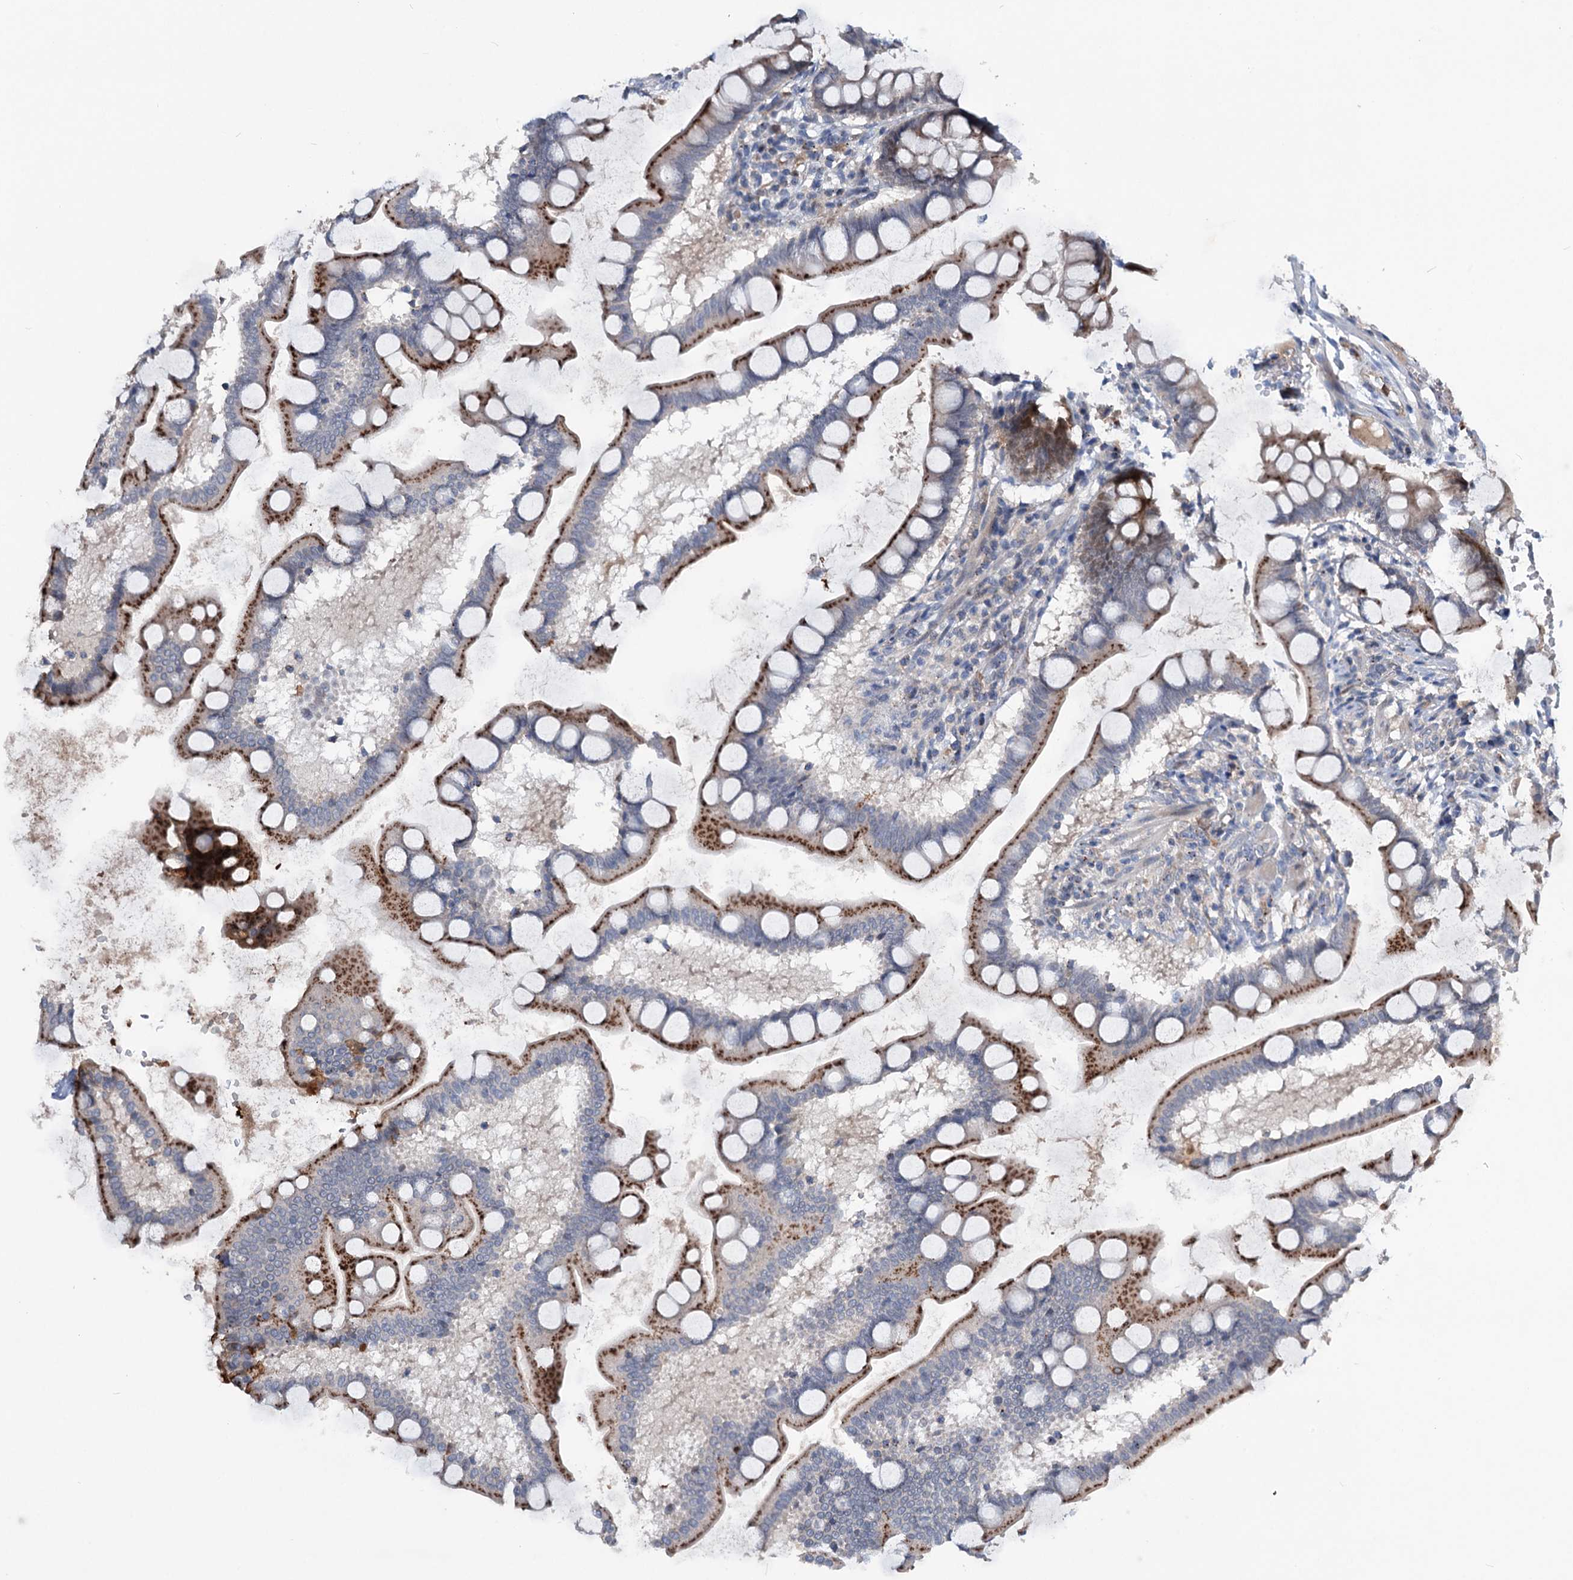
{"staining": {"intensity": "strong", "quantity": "25%-75%", "location": "cytoplasmic/membranous"}, "tissue": "small intestine", "cell_type": "Glandular cells", "image_type": "normal", "snomed": [{"axis": "morphology", "description": "Normal tissue, NOS"}, {"axis": "topography", "description": "Small intestine"}], "caption": "Normal small intestine displays strong cytoplasmic/membranous positivity in approximately 25%-75% of glandular cells.", "gene": "NCAPD2", "patient": {"sex": "male", "age": 41}}